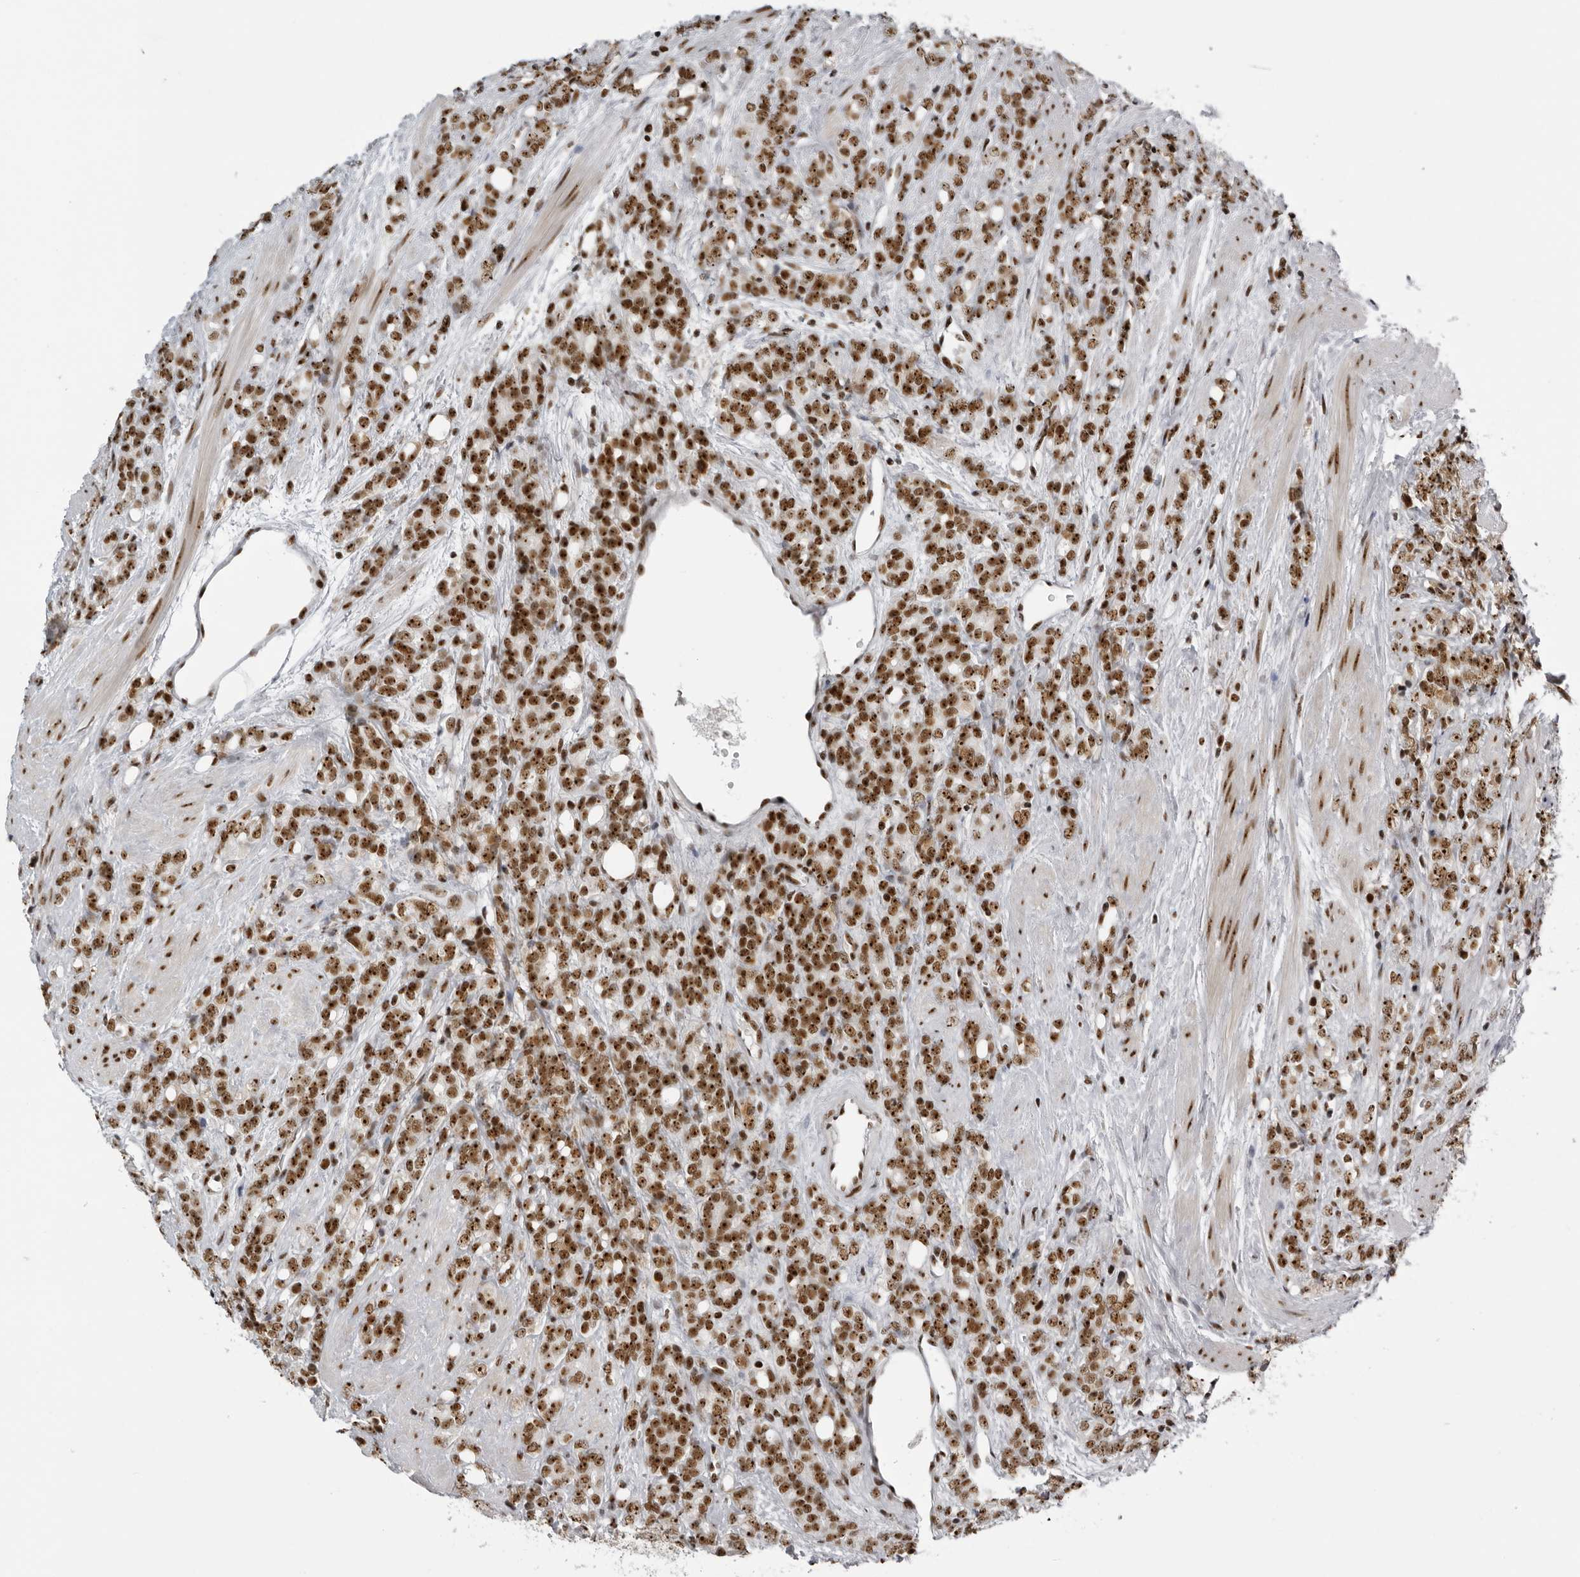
{"staining": {"intensity": "strong", "quantity": ">75%", "location": "nuclear"}, "tissue": "prostate cancer", "cell_type": "Tumor cells", "image_type": "cancer", "snomed": [{"axis": "morphology", "description": "Adenocarcinoma, High grade"}, {"axis": "topography", "description": "Prostate"}], "caption": "Immunohistochemical staining of human prostate high-grade adenocarcinoma reveals high levels of strong nuclear staining in approximately >75% of tumor cells.", "gene": "DHX9", "patient": {"sex": "male", "age": 62}}